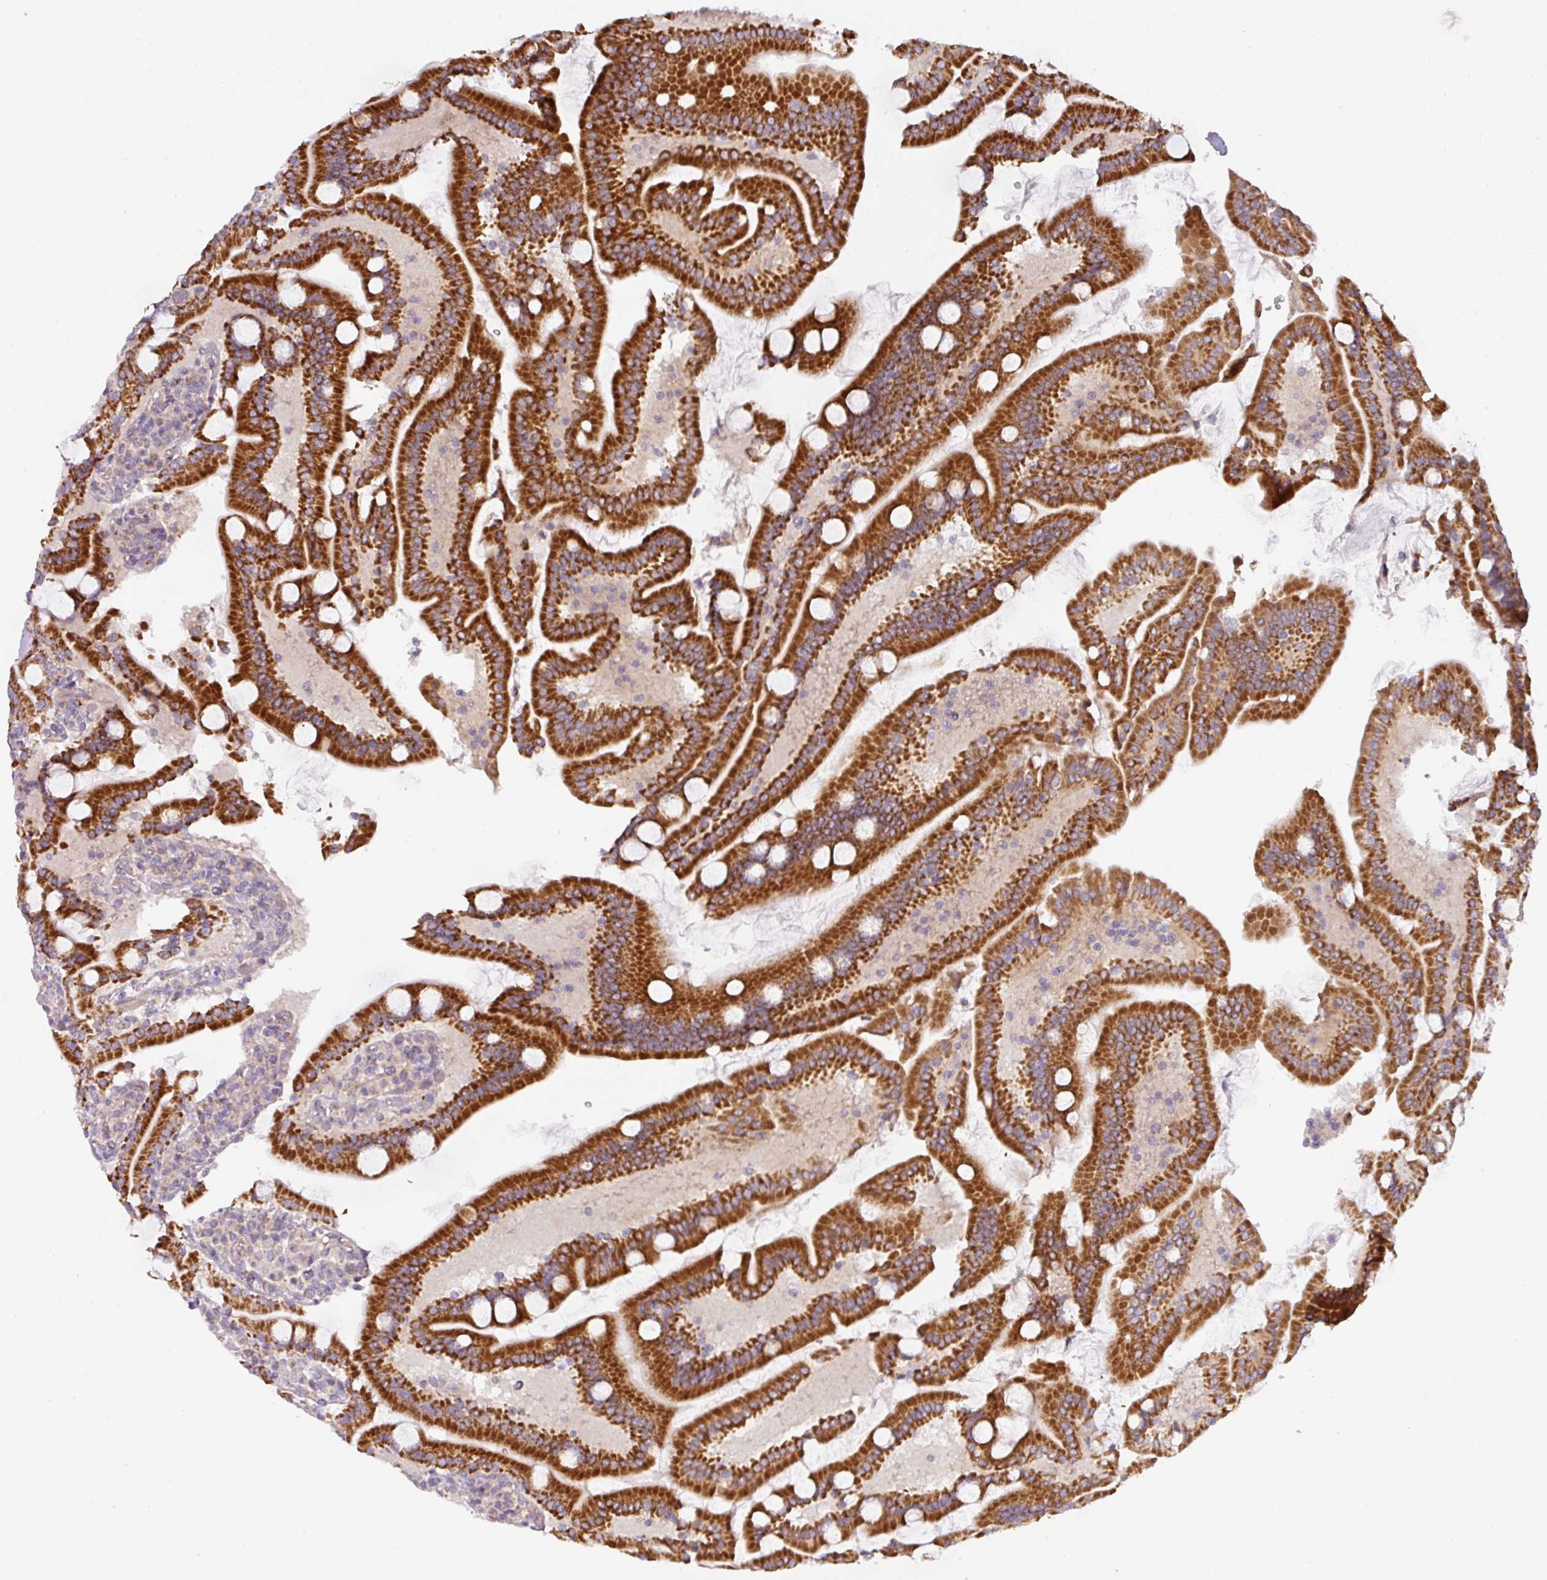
{"staining": {"intensity": "strong", "quantity": ">75%", "location": "cytoplasmic/membranous"}, "tissue": "duodenum", "cell_type": "Glandular cells", "image_type": "normal", "snomed": [{"axis": "morphology", "description": "Normal tissue, NOS"}, {"axis": "topography", "description": "Duodenum"}], "caption": "DAB immunohistochemical staining of normal duodenum displays strong cytoplasmic/membranous protein positivity in about >75% of glandular cells. (brown staining indicates protein expression, while blue staining denotes nuclei).", "gene": "STK35", "patient": {"sex": "male", "age": 55}}